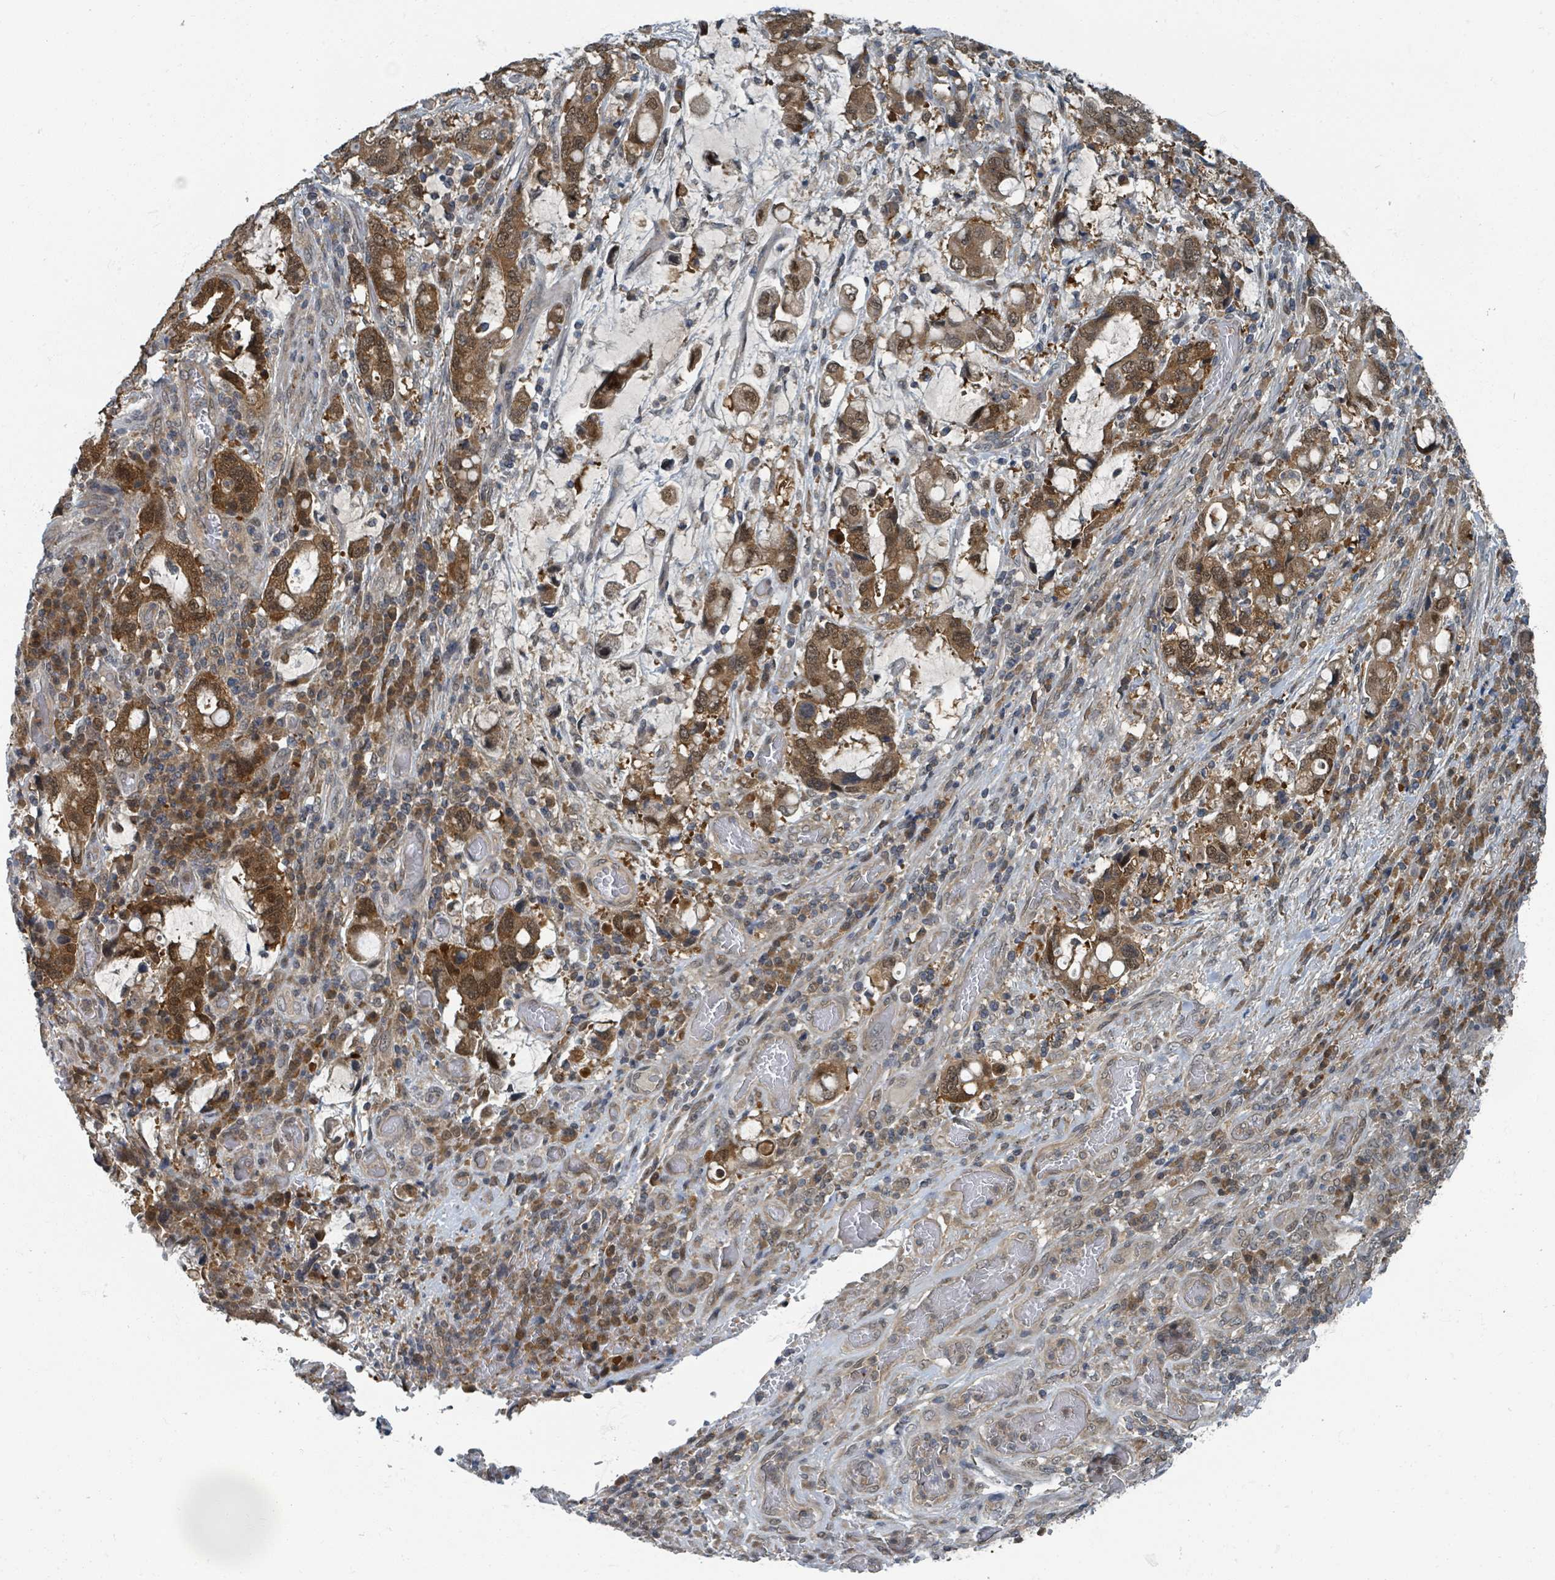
{"staining": {"intensity": "moderate", "quantity": ">75%", "location": "cytoplasmic/membranous,nuclear"}, "tissue": "stomach cancer", "cell_type": "Tumor cells", "image_type": "cancer", "snomed": [{"axis": "morphology", "description": "Adenocarcinoma, NOS"}, {"axis": "topography", "description": "Stomach, upper"}, {"axis": "topography", "description": "Stomach"}], "caption": "Brown immunohistochemical staining in adenocarcinoma (stomach) reveals moderate cytoplasmic/membranous and nuclear positivity in approximately >75% of tumor cells.", "gene": "GOLGA7", "patient": {"sex": "male", "age": 62}}